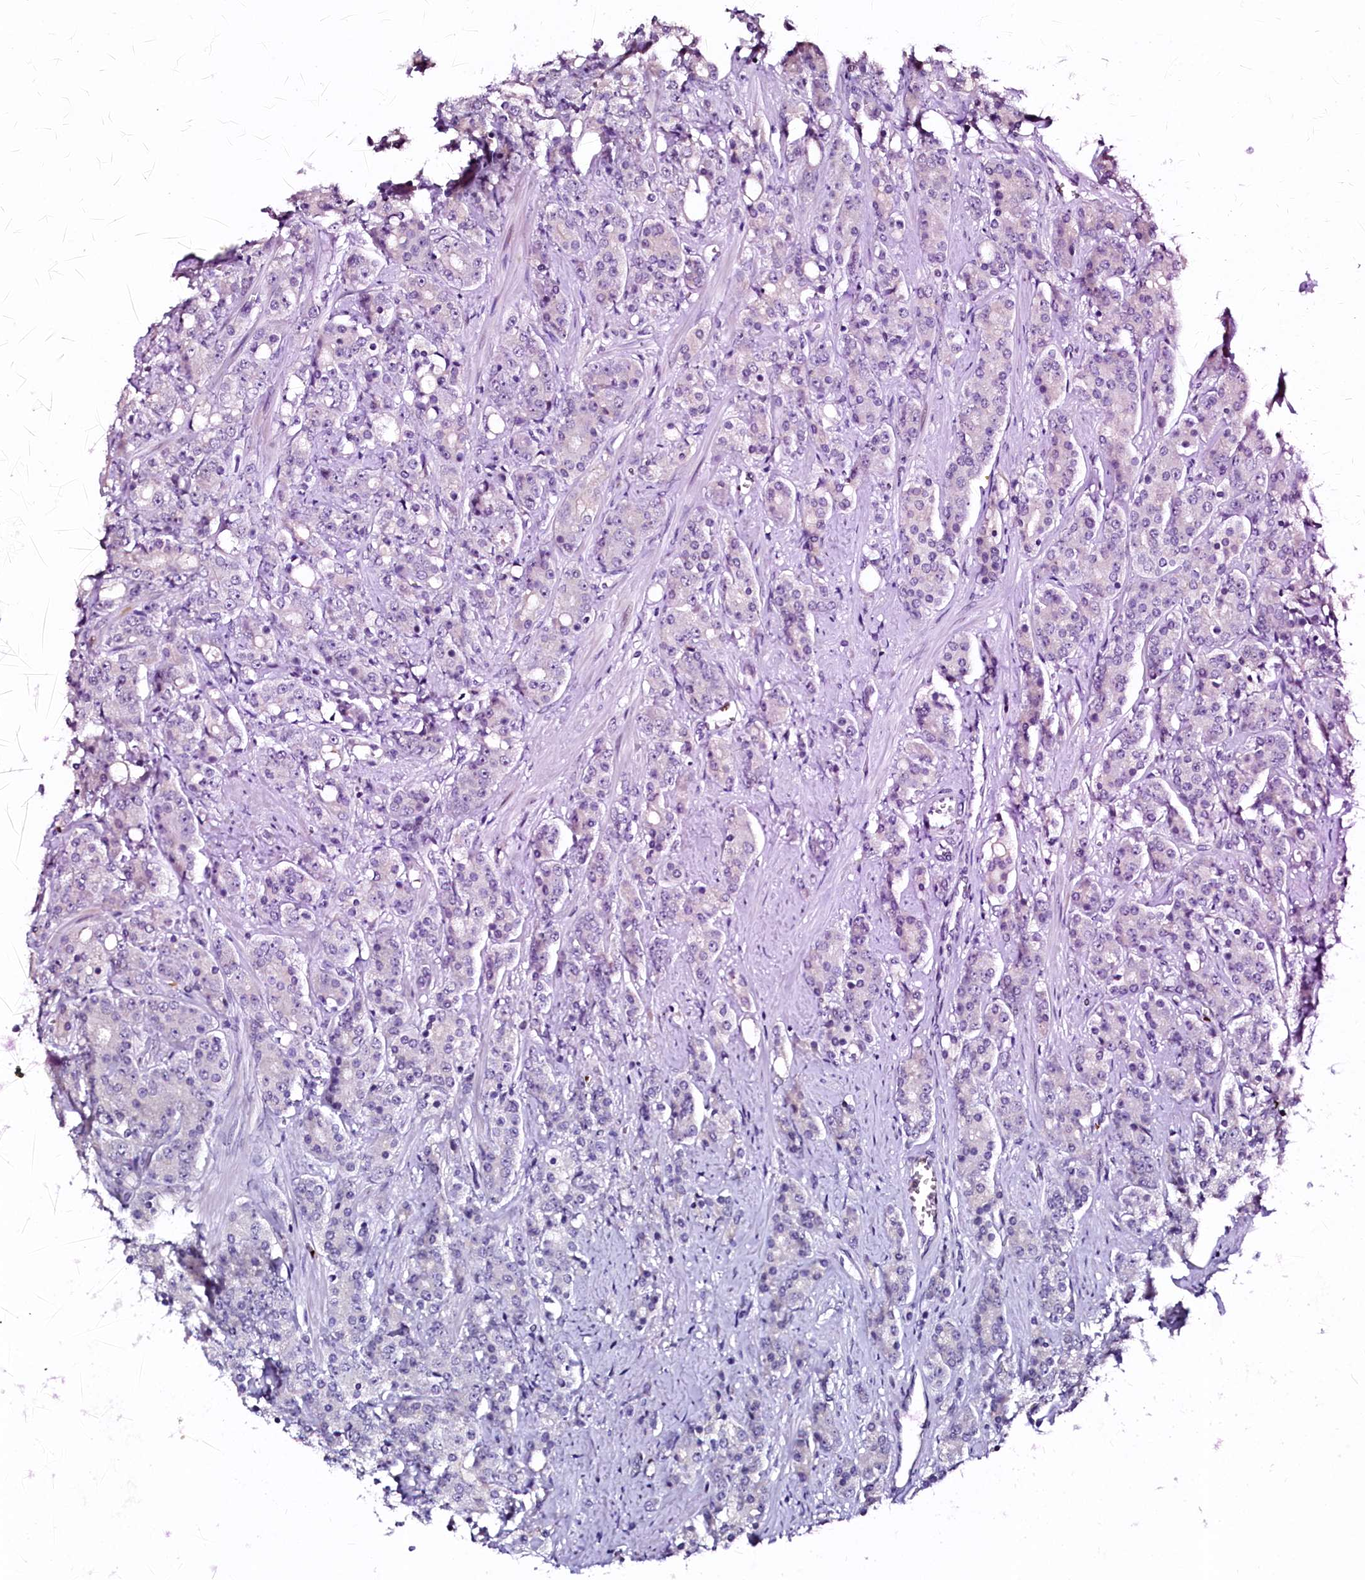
{"staining": {"intensity": "negative", "quantity": "none", "location": "none"}, "tissue": "prostate cancer", "cell_type": "Tumor cells", "image_type": "cancer", "snomed": [{"axis": "morphology", "description": "Adenocarcinoma, High grade"}, {"axis": "topography", "description": "Prostate"}], "caption": "There is no significant expression in tumor cells of prostate cancer (adenocarcinoma (high-grade)).", "gene": "CTDSPL2", "patient": {"sex": "male", "age": 62}}